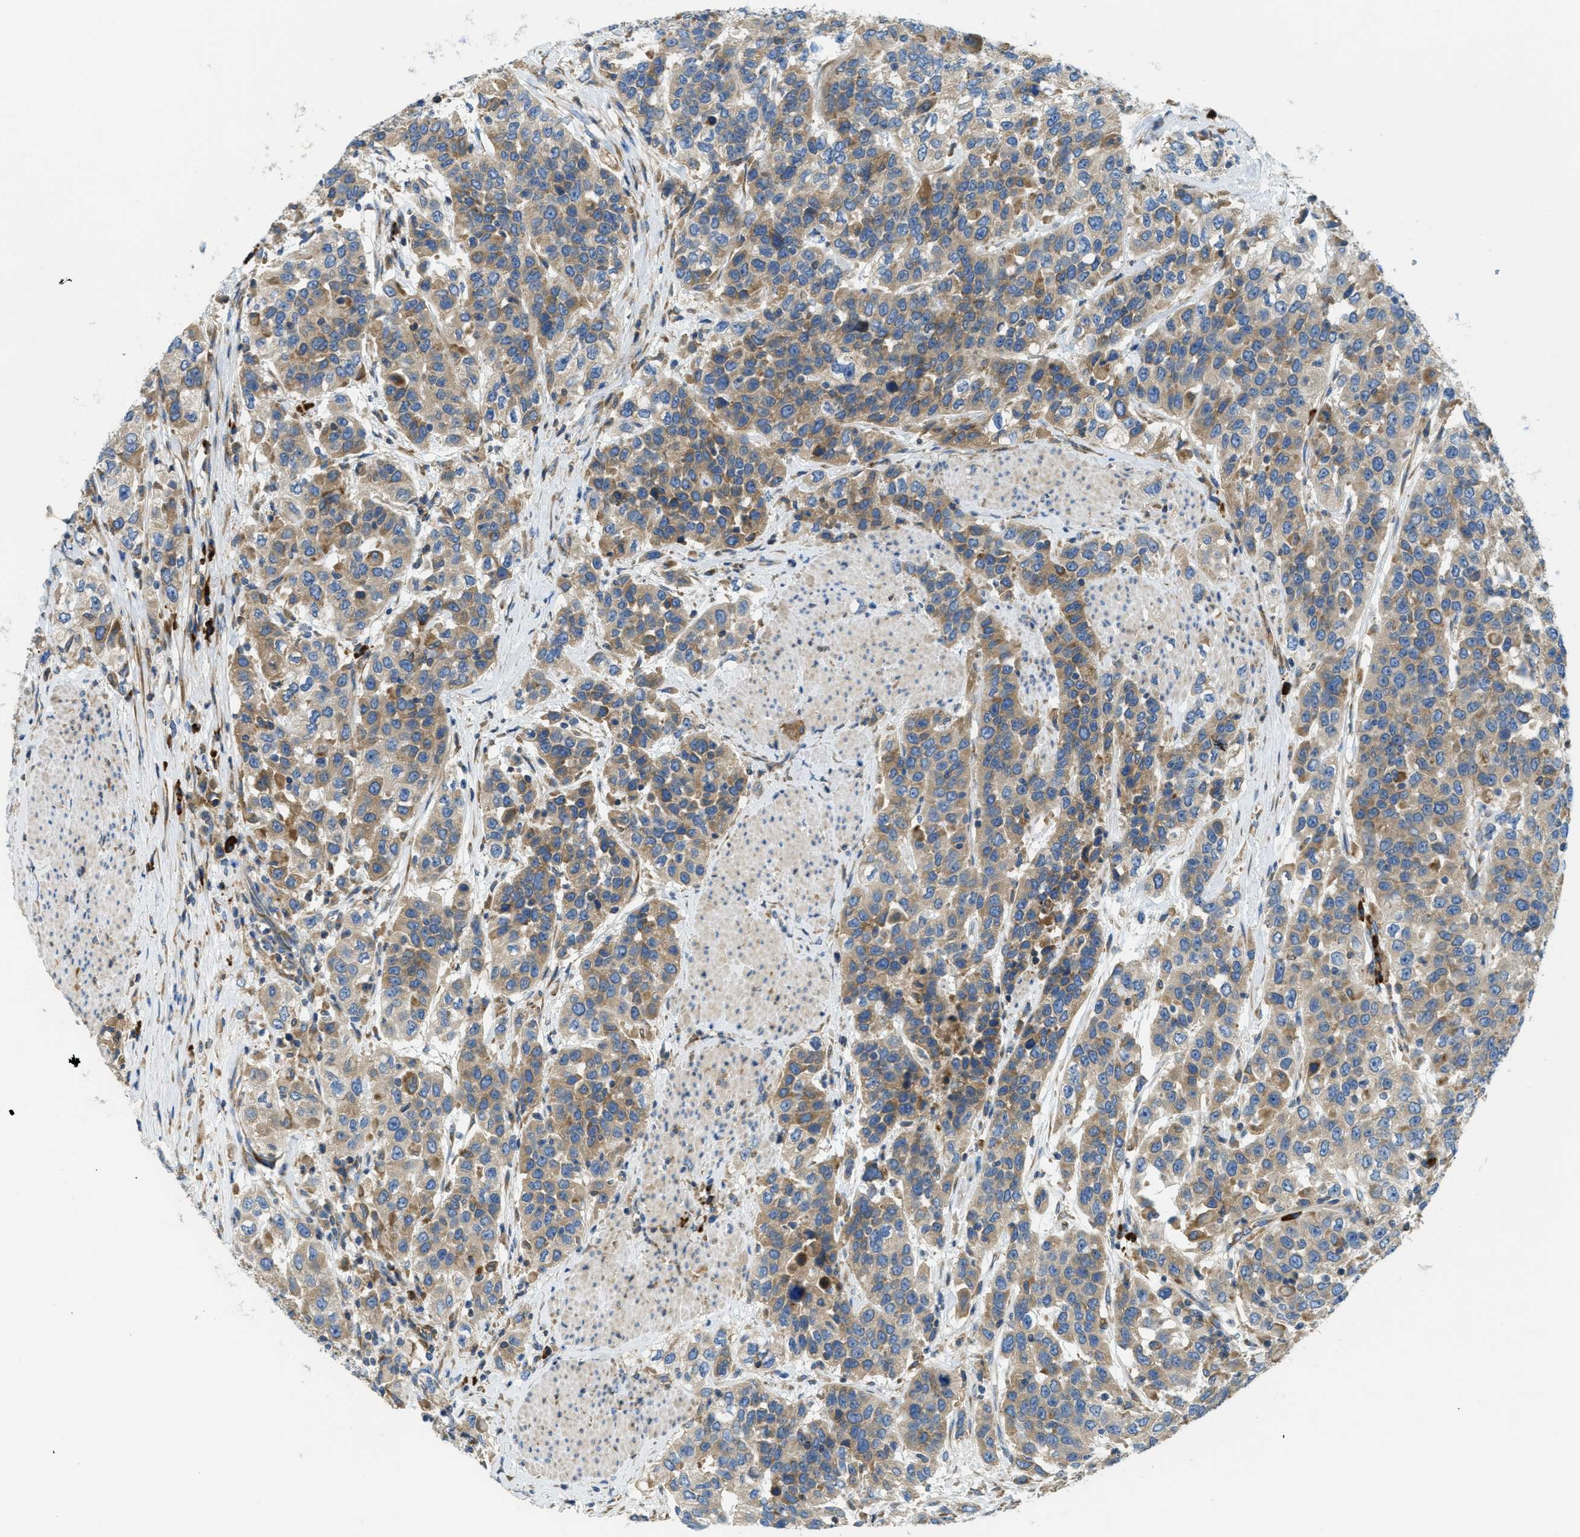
{"staining": {"intensity": "moderate", "quantity": ">75%", "location": "cytoplasmic/membranous"}, "tissue": "urothelial cancer", "cell_type": "Tumor cells", "image_type": "cancer", "snomed": [{"axis": "morphology", "description": "Urothelial carcinoma, High grade"}, {"axis": "topography", "description": "Urinary bladder"}], "caption": "A medium amount of moderate cytoplasmic/membranous positivity is seen in about >75% of tumor cells in urothelial carcinoma (high-grade) tissue.", "gene": "SSR1", "patient": {"sex": "female", "age": 80}}